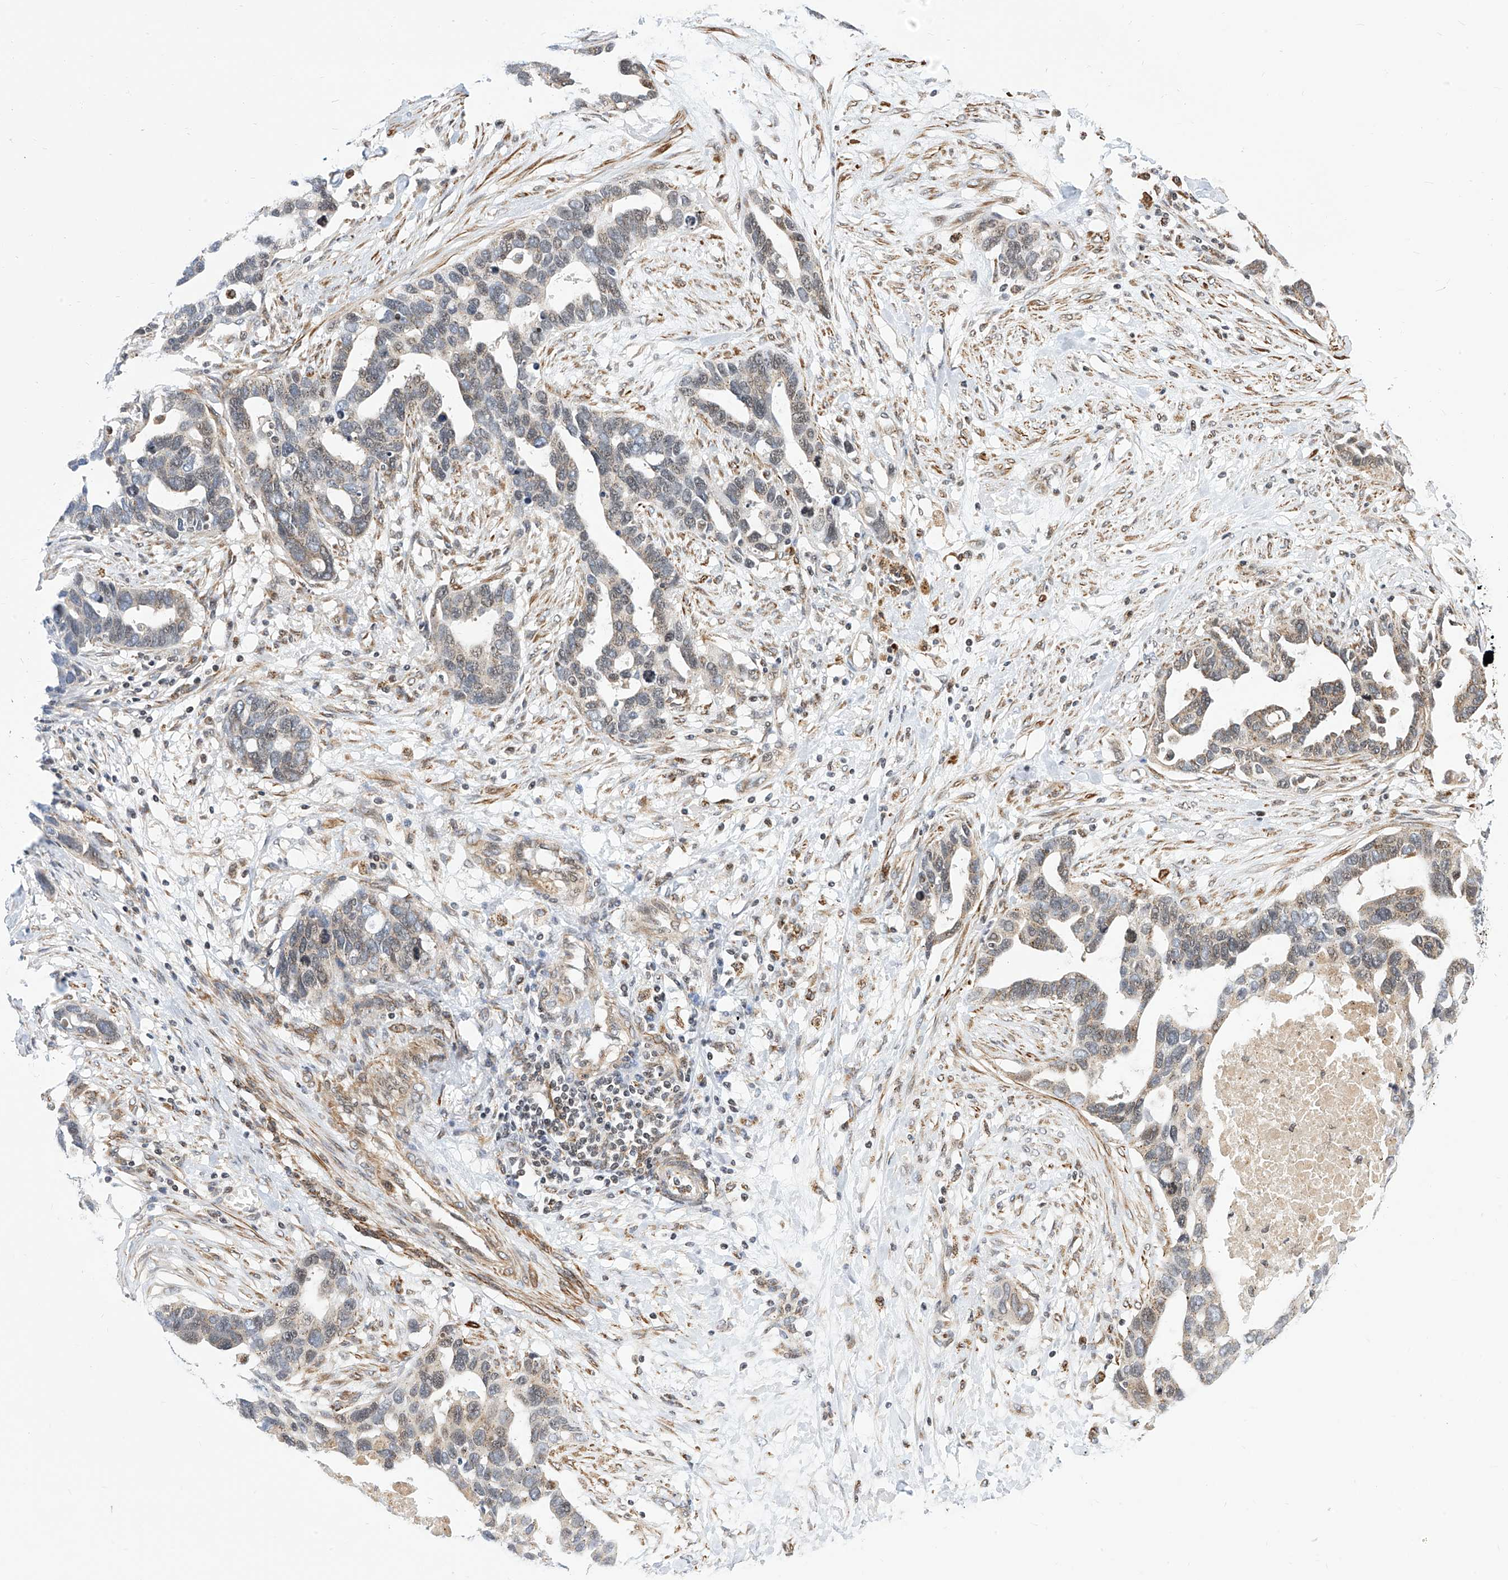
{"staining": {"intensity": "weak", "quantity": ">75%", "location": "cytoplasmic/membranous"}, "tissue": "ovarian cancer", "cell_type": "Tumor cells", "image_type": "cancer", "snomed": [{"axis": "morphology", "description": "Cystadenocarcinoma, serous, NOS"}, {"axis": "topography", "description": "Ovary"}], "caption": "IHC (DAB (3,3'-diaminobenzidine)) staining of human ovarian serous cystadenocarcinoma displays weak cytoplasmic/membranous protein expression in approximately >75% of tumor cells.", "gene": "TTLL8", "patient": {"sex": "female", "age": 54}}